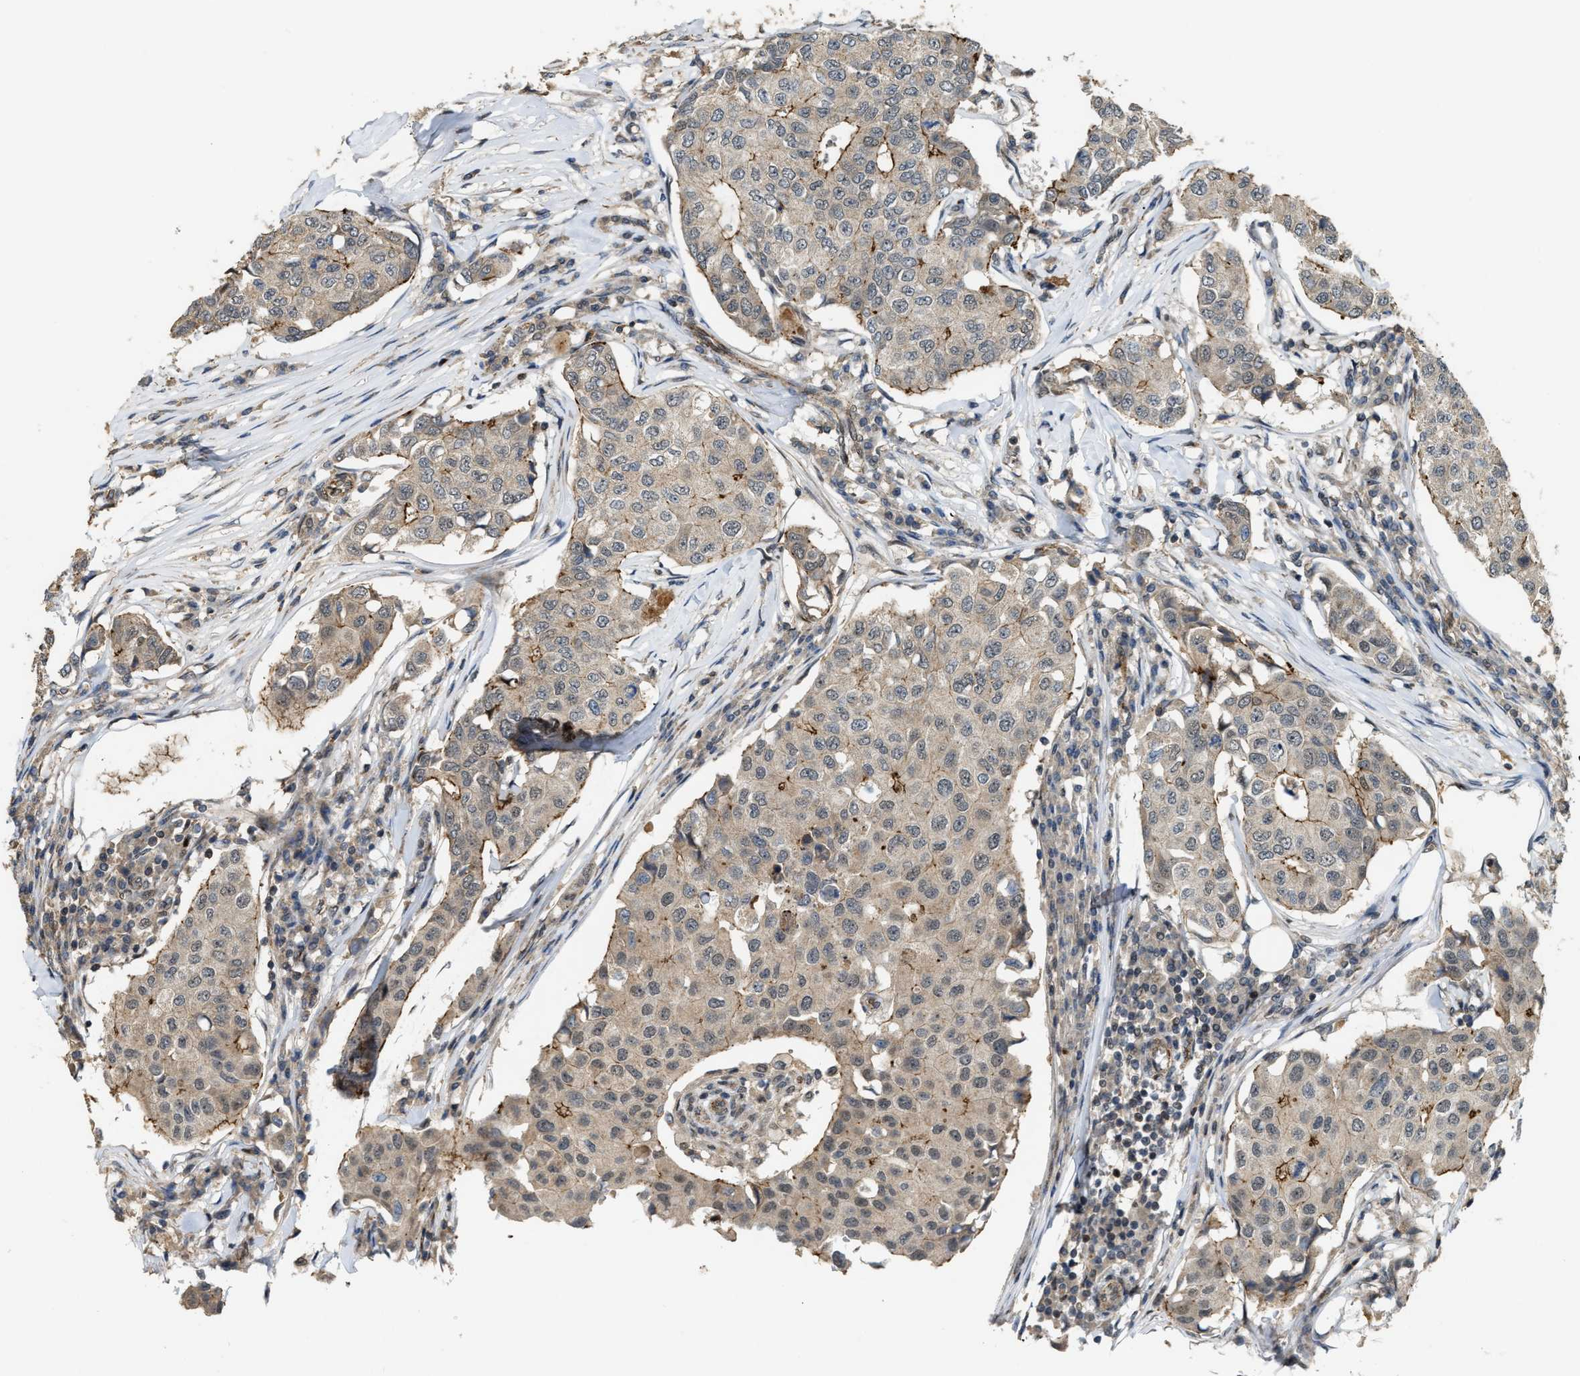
{"staining": {"intensity": "weak", "quantity": "<25%", "location": "cytoplasmic/membranous"}, "tissue": "breast cancer", "cell_type": "Tumor cells", "image_type": "cancer", "snomed": [{"axis": "morphology", "description": "Duct carcinoma"}, {"axis": "topography", "description": "Breast"}], "caption": "Immunohistochemistry histopathology image of human breast invasive ductal carcinoma stained for a protein (brown), which reveals no staining in tumor cells.", "gene": "DPF2", "patient": {"sex": "female", "age": 80}}